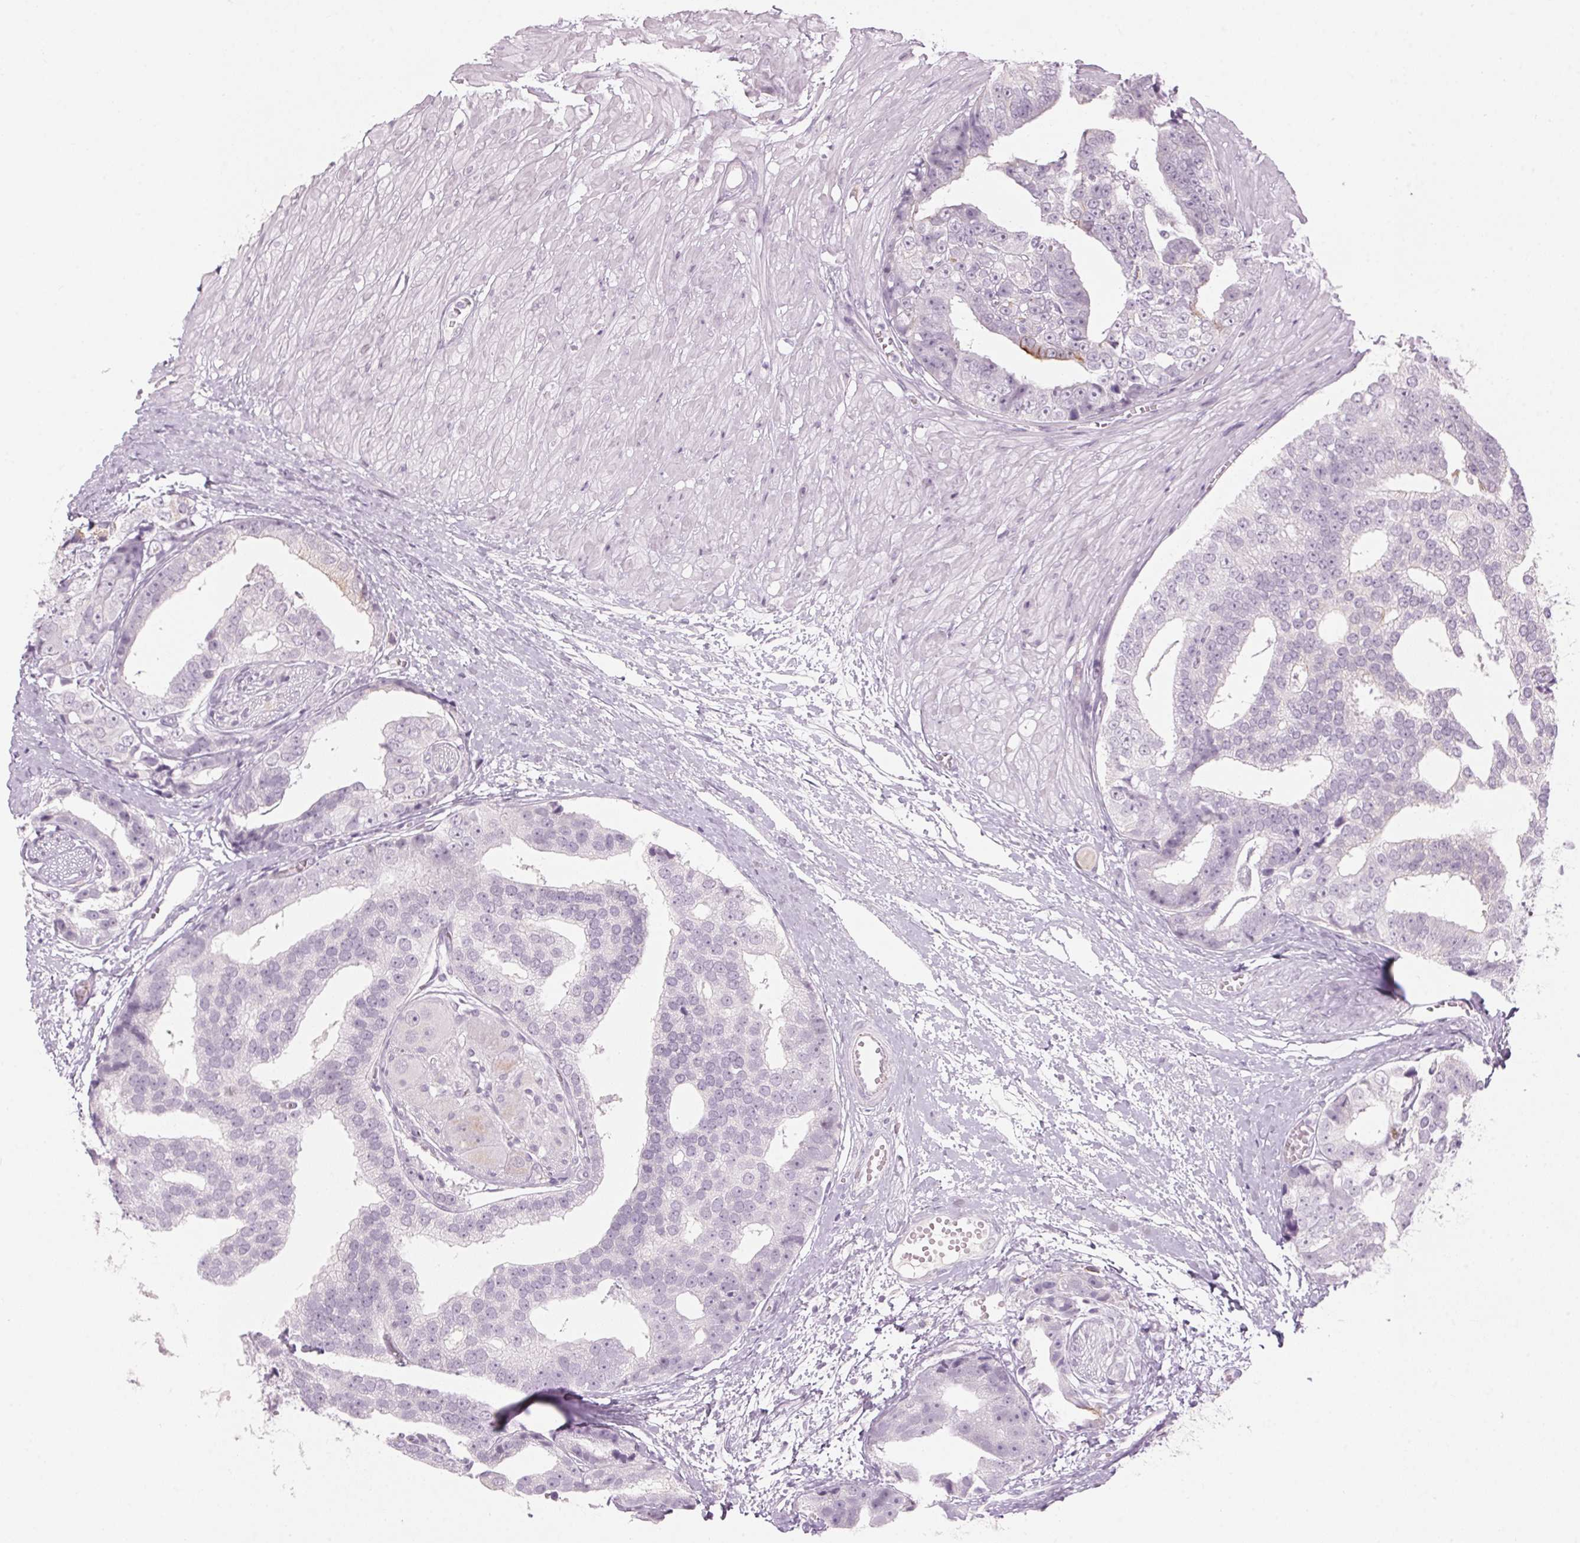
{"staining": {"intensity": "strong", "quantity": "<25%", "location": "cytoplasmic/membranous"}, "tissue": "prostate cancer", "cell_type": "Tumor cells", "image_type": "cancer", "snomed": [{"axis": "morphology", "description": "Adenocarcinoma, High grade"}, {"axis": "topography", "description": "Prostate"}], "caption": "The immunohistochemical stain highlights strong cytoplasmic/membranous positivity in tumor cells of prostate cancer tissue.", "gene": "SCTR", "patient": {"sex": "male", "age": 71}}